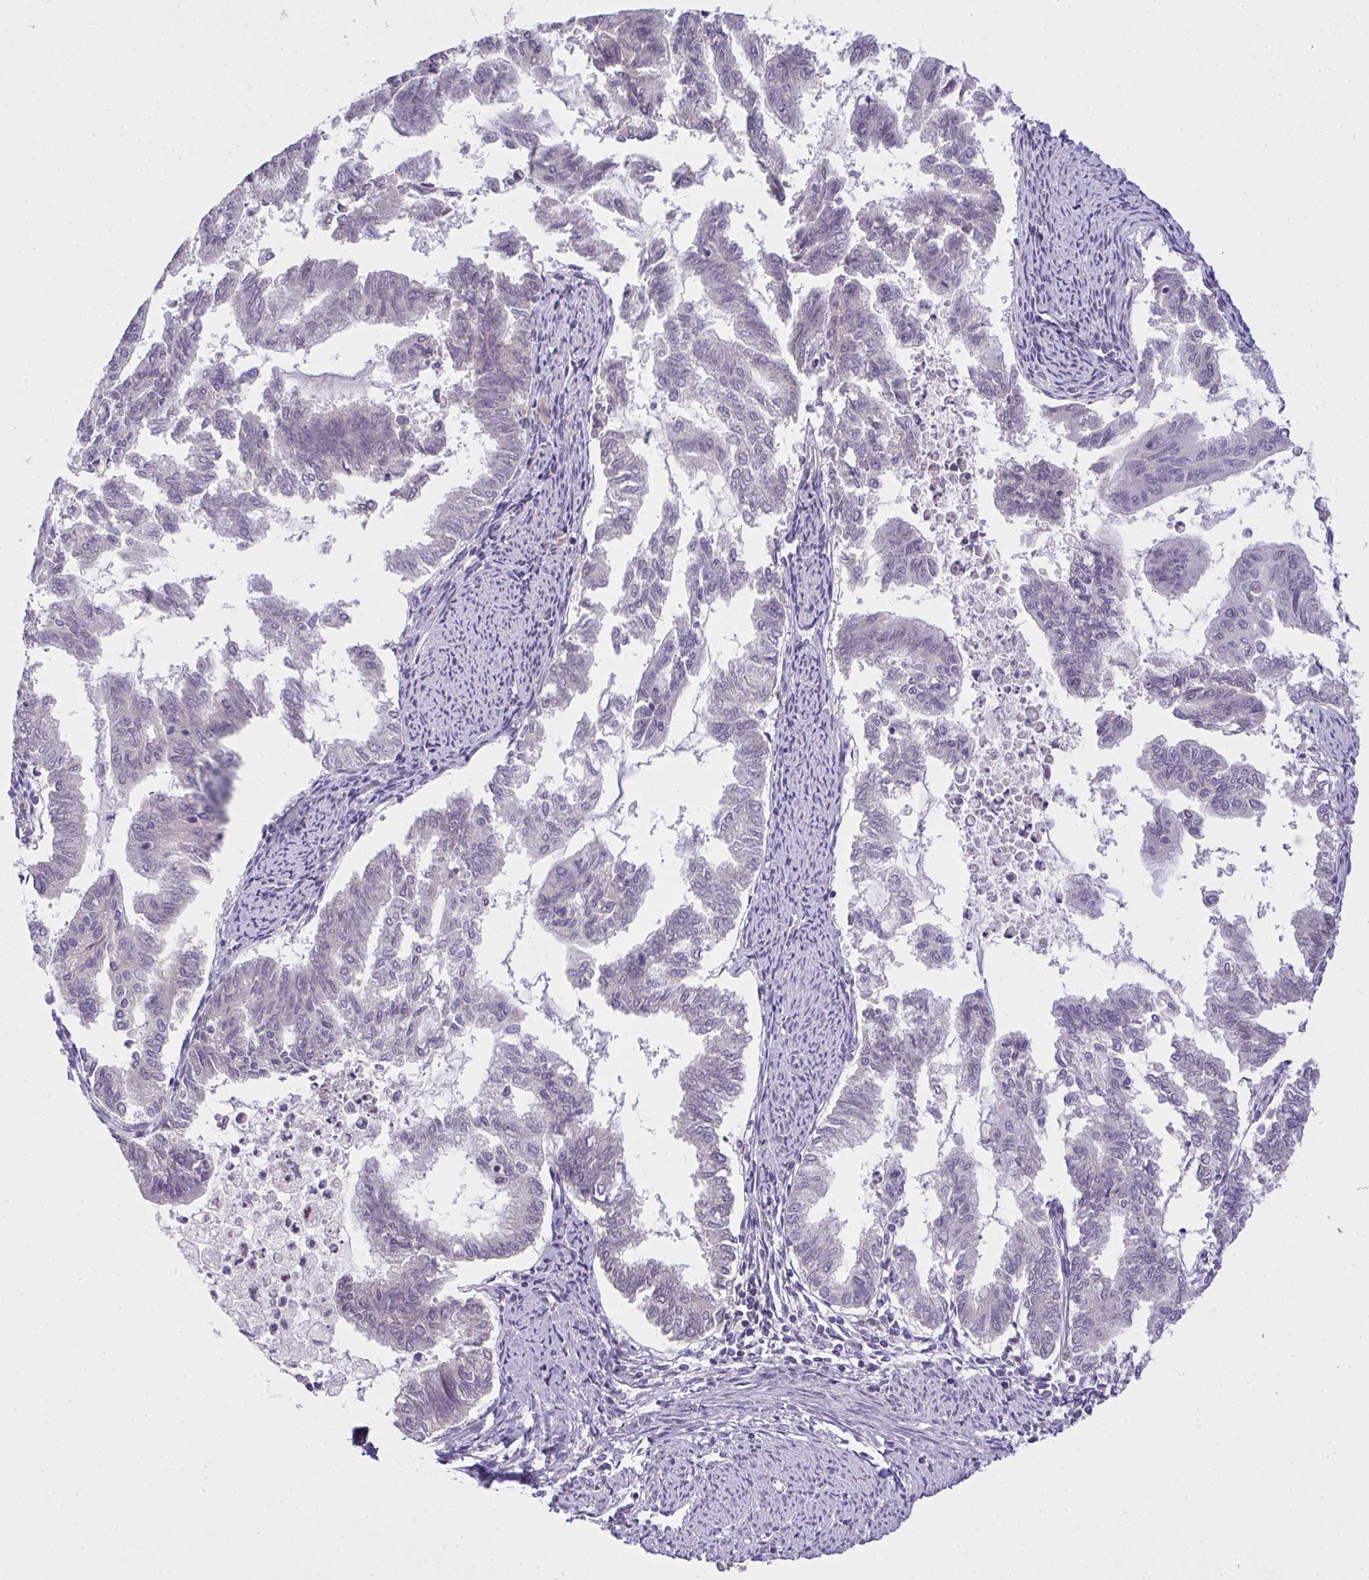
{"staining": {"intensity": "negative", "quantity": "none", "location": "none"}, "tissue": "endometrial cancer", "cell_type": "Tumor cells", "image_type": "cancer", "snomed": [{"axis": "morphology", "description": "Adenocarcinoma, NOS"}, {"axis": "topography", "description": "Endometrium"}], "caption": "The immunohistochemistry (IHC) photomicrograph has no significant expression in tumor cells of endometrial adenocarcinoma tissue. The staining was performed using DAB to visualize the protein expression in brown, while the nuclei were stained in blue with hematoxylin (Magnification: 20x).", "gene": "NT5C1A", "patient": {"sex": "female", "age": 79}}